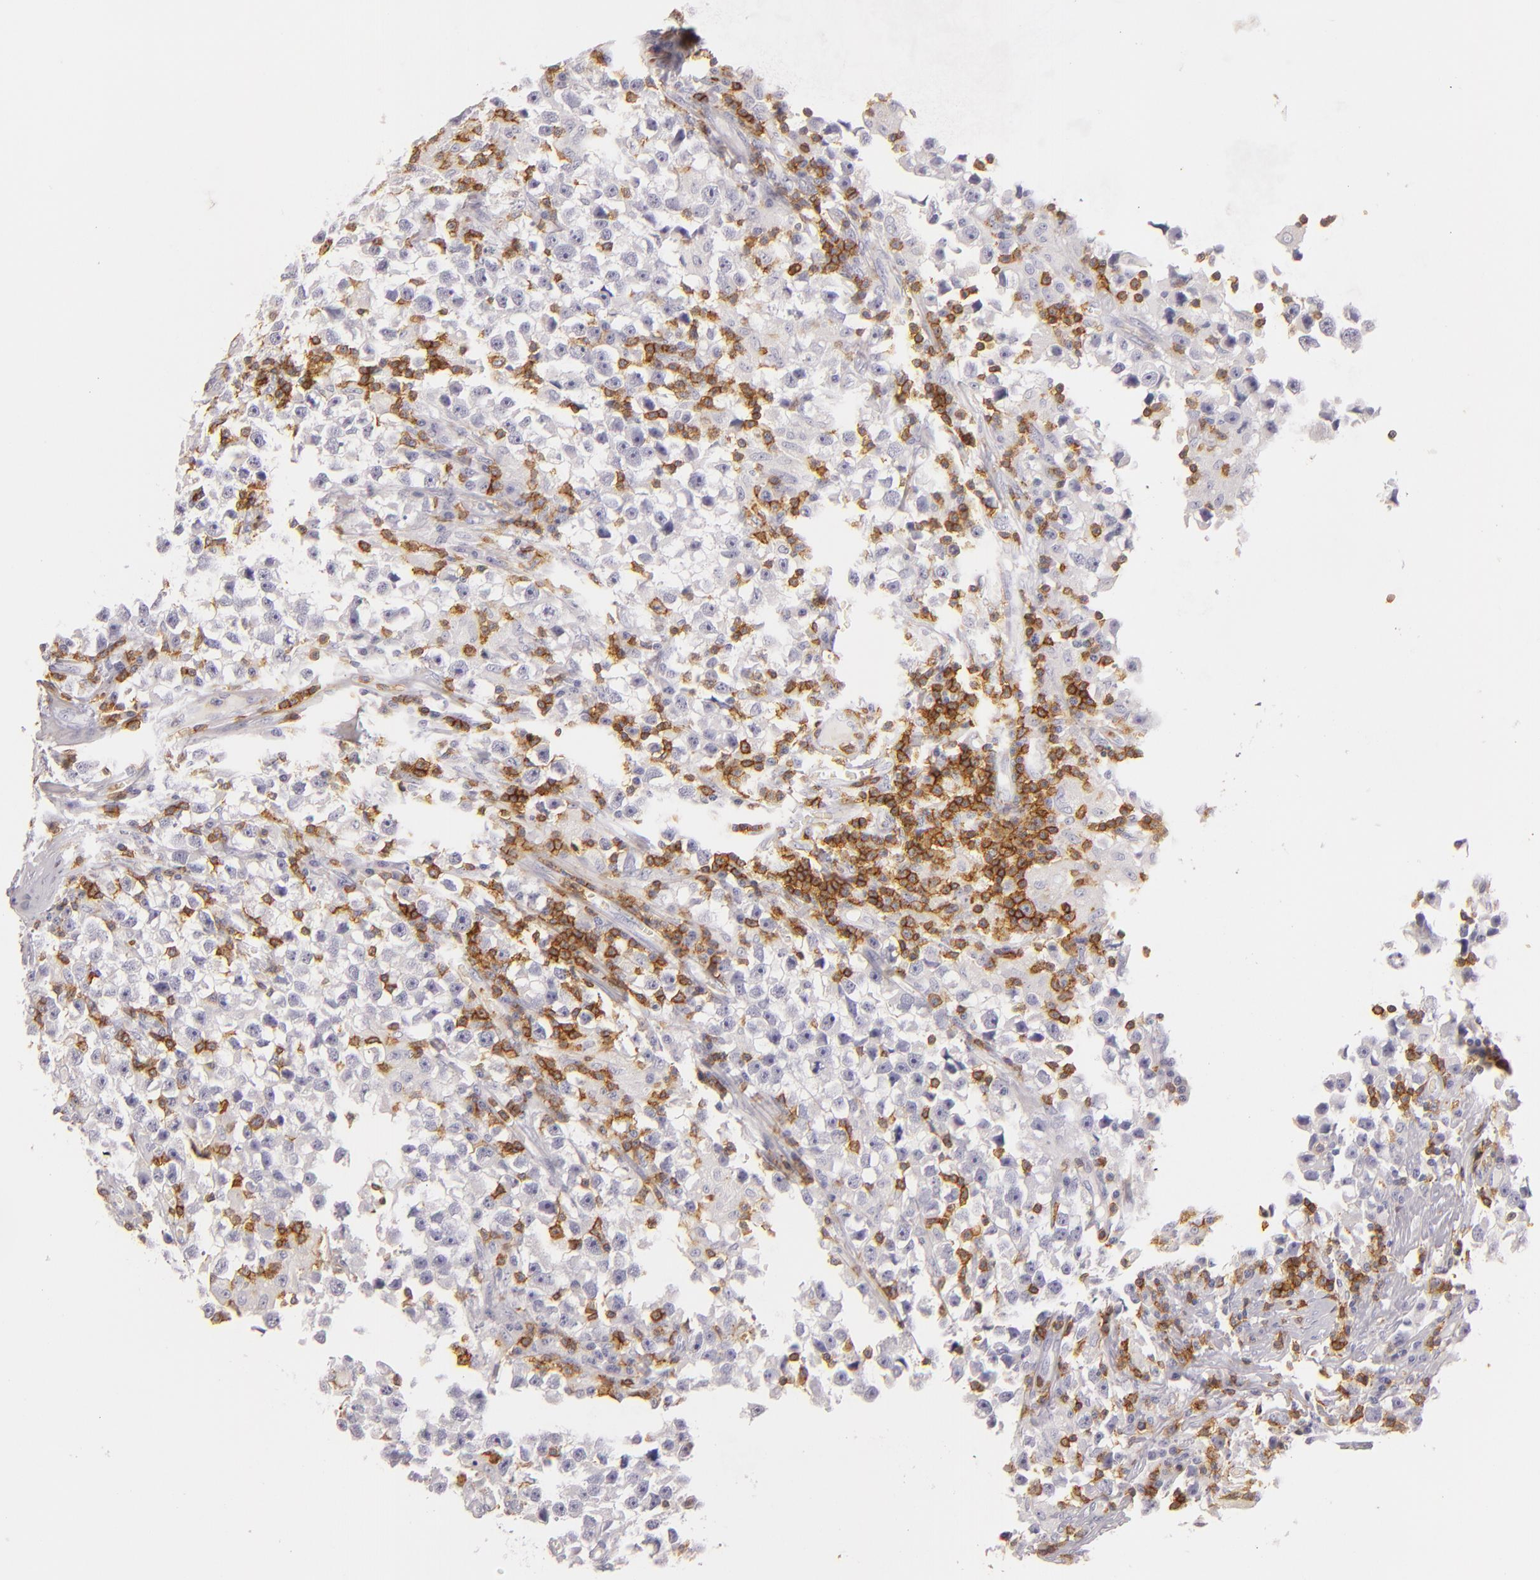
{"staining": {"intensity": "negative", "quantity": "none", "location": "none"}, "tissue": "testis cancer", "cell_type": "Tumor cells", "image_type": "cancer", "snomed": [{"axis": "morphology", "description": "Seminoma, NOS"}, {"axis": "topography", "description": "Testis"}], "caption": "DAB immunohistochemical staining of testis seminoma shows no significant expression in tumor cells. Nuclei are stained in blue.", "gene": "LAT", "patient": {"sex": "male", "age": 33}}